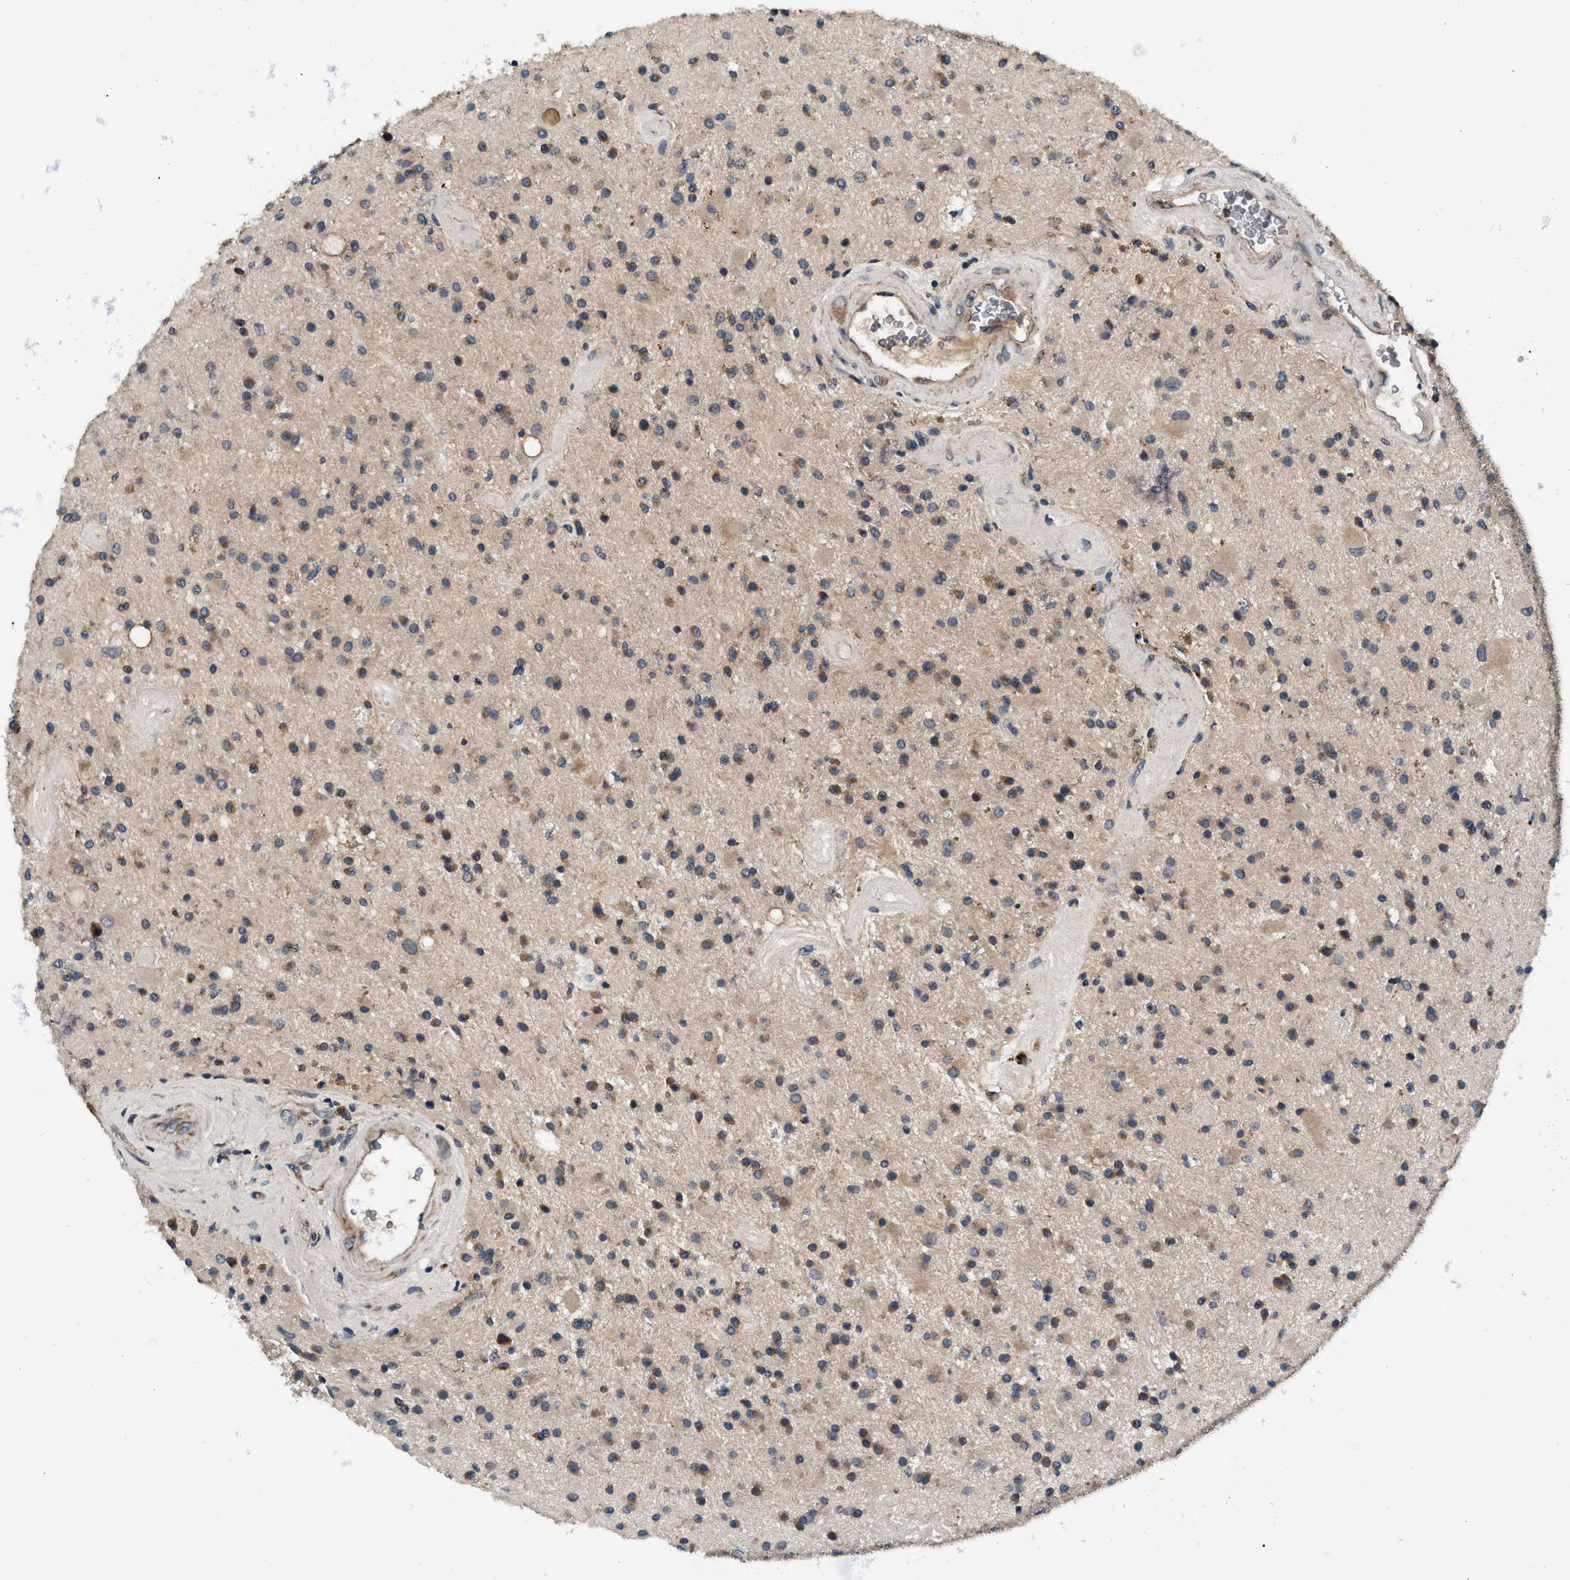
{"staining": {"intensity": "strong", "quantity": "25%-75%", "location": "cytoplasmic/membranous"}, "tissue": "glioma", "cell_type": "Tumor cells", "image_type": "cancer", "snomed": [{"axis": "morphology", "description": "Glioma, malignant, Low grade"}, {"axis": "topography", "description": "Brain"}], "caption": "A brown stain highlights strong cytoplasmic/membranous expression of a protein in human malignant glioma (low-grade) tumor cells.", "gene": "IMMT", "patient": {"sex": "male", "age": 58}}